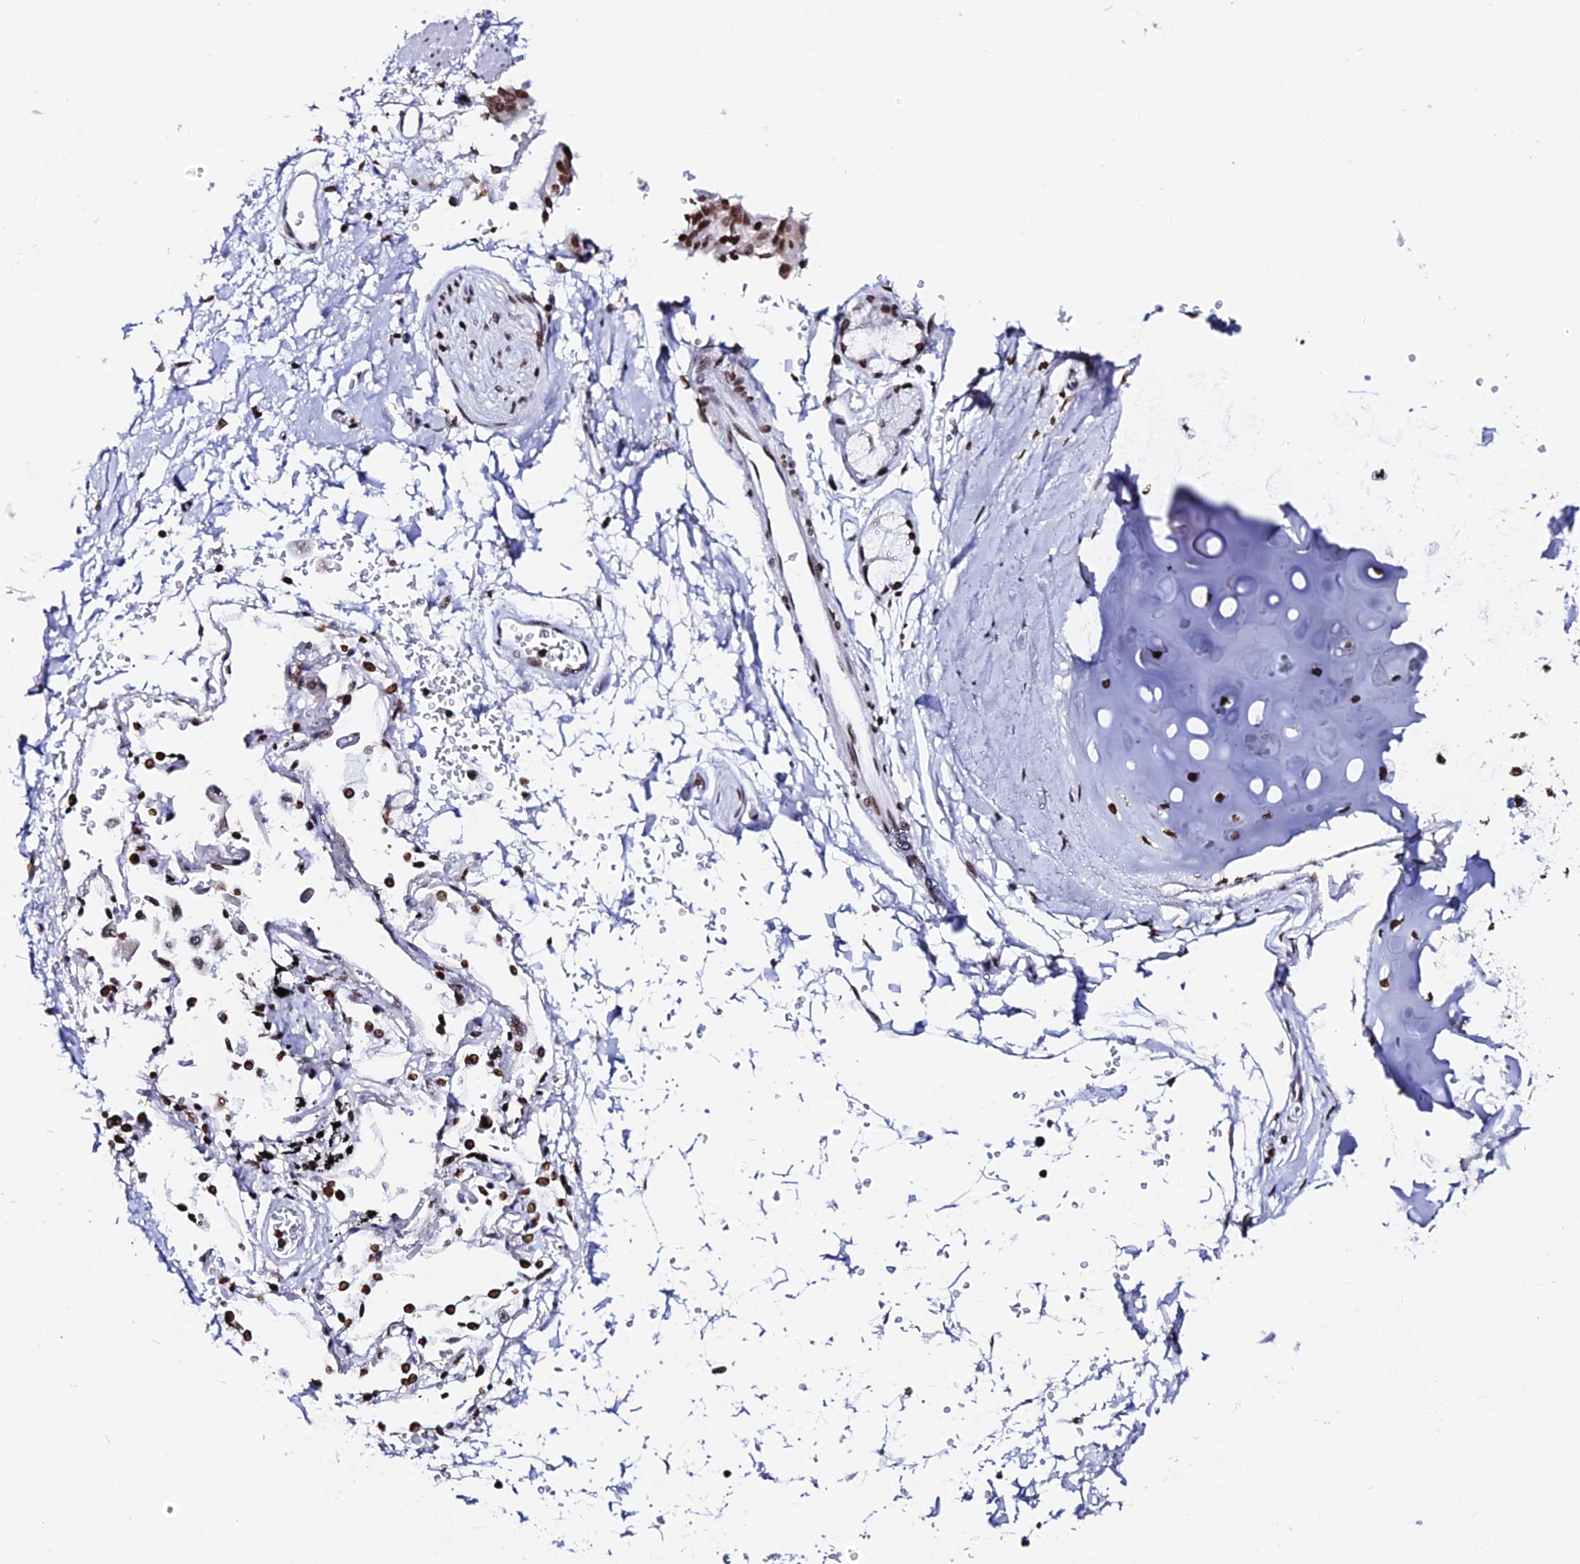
{"staining": {"intensity": "moderate", "quantity": ">75%", "location": "nuclear"}, "tissue": "adipose tissue", "cell_type": "Adipocytes", "image_type": "normal", "snomed": [{"axis": "morphology", "description": "Normal tissue, NOS"}, {"axis": "topography", "description": "Cartilage tissue"}], "caption": "This photomicrograph displays IHC staining of normal human adipose tissue, with medium moderate nuclear positivity in about >75% of adipocytes.", "gene": "ENSG00000282988", "patient": {"sex": "male", "age": 73}}